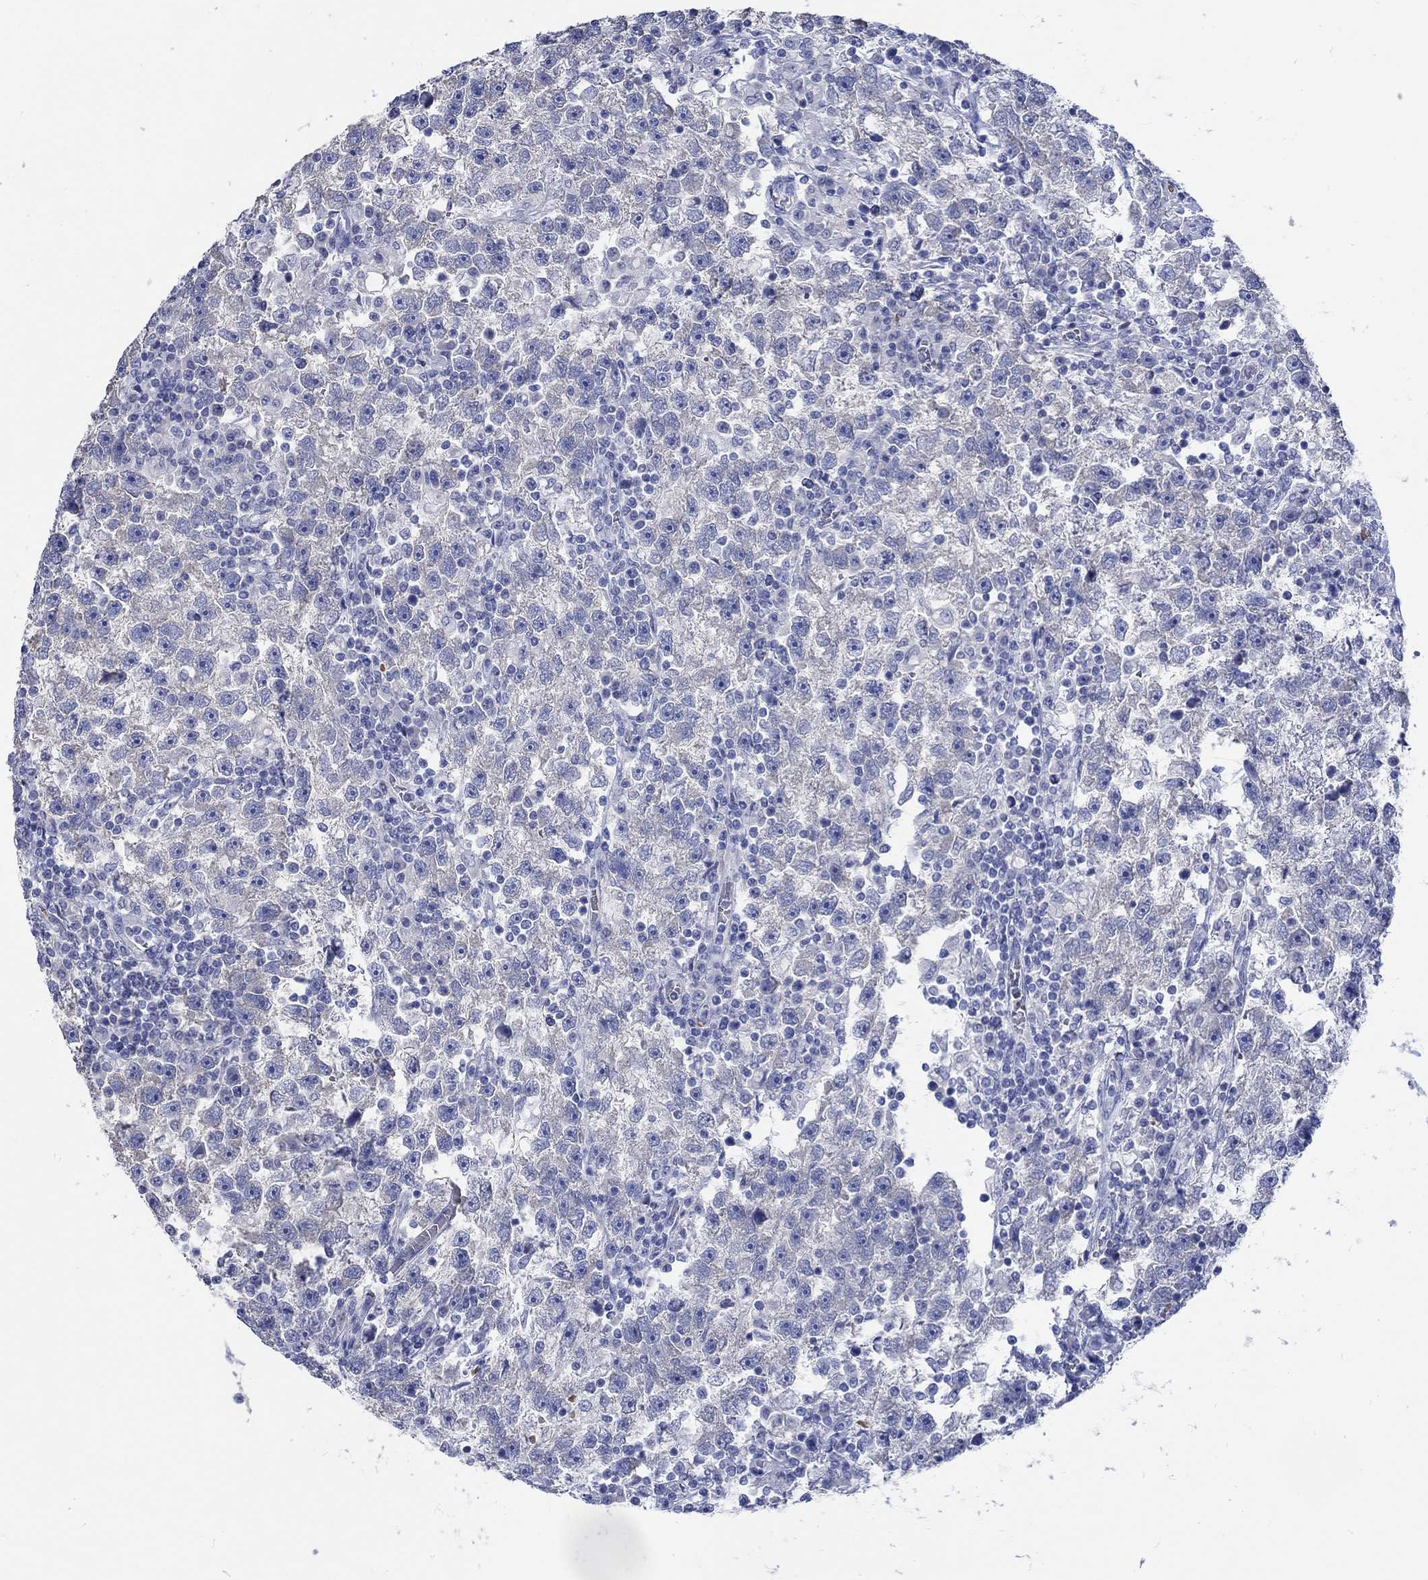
{"staining": {"intensity": "negative", "quantity": "none", "location": "none"}, "tissue": "testis cancer", "cell_type": "Tumor cells", "image_type": "cancer", "snomed": [{"axis": "morphology", "description": "Seminoma, NOS"}, {"axis": "topography", "description": "Testis"}], "caption": "Tumor cells show no significant protein staining in testis cancer (seminoma). Brightfield microscopy of immunohistochemistry (IHC) stained with DAB (3,3'-diaminobenzidine) (brown) and hematoxylin (blue), captured at high magnification.", "gene": "KCNA1", "patient": {"sex": "male", "age": 47}}